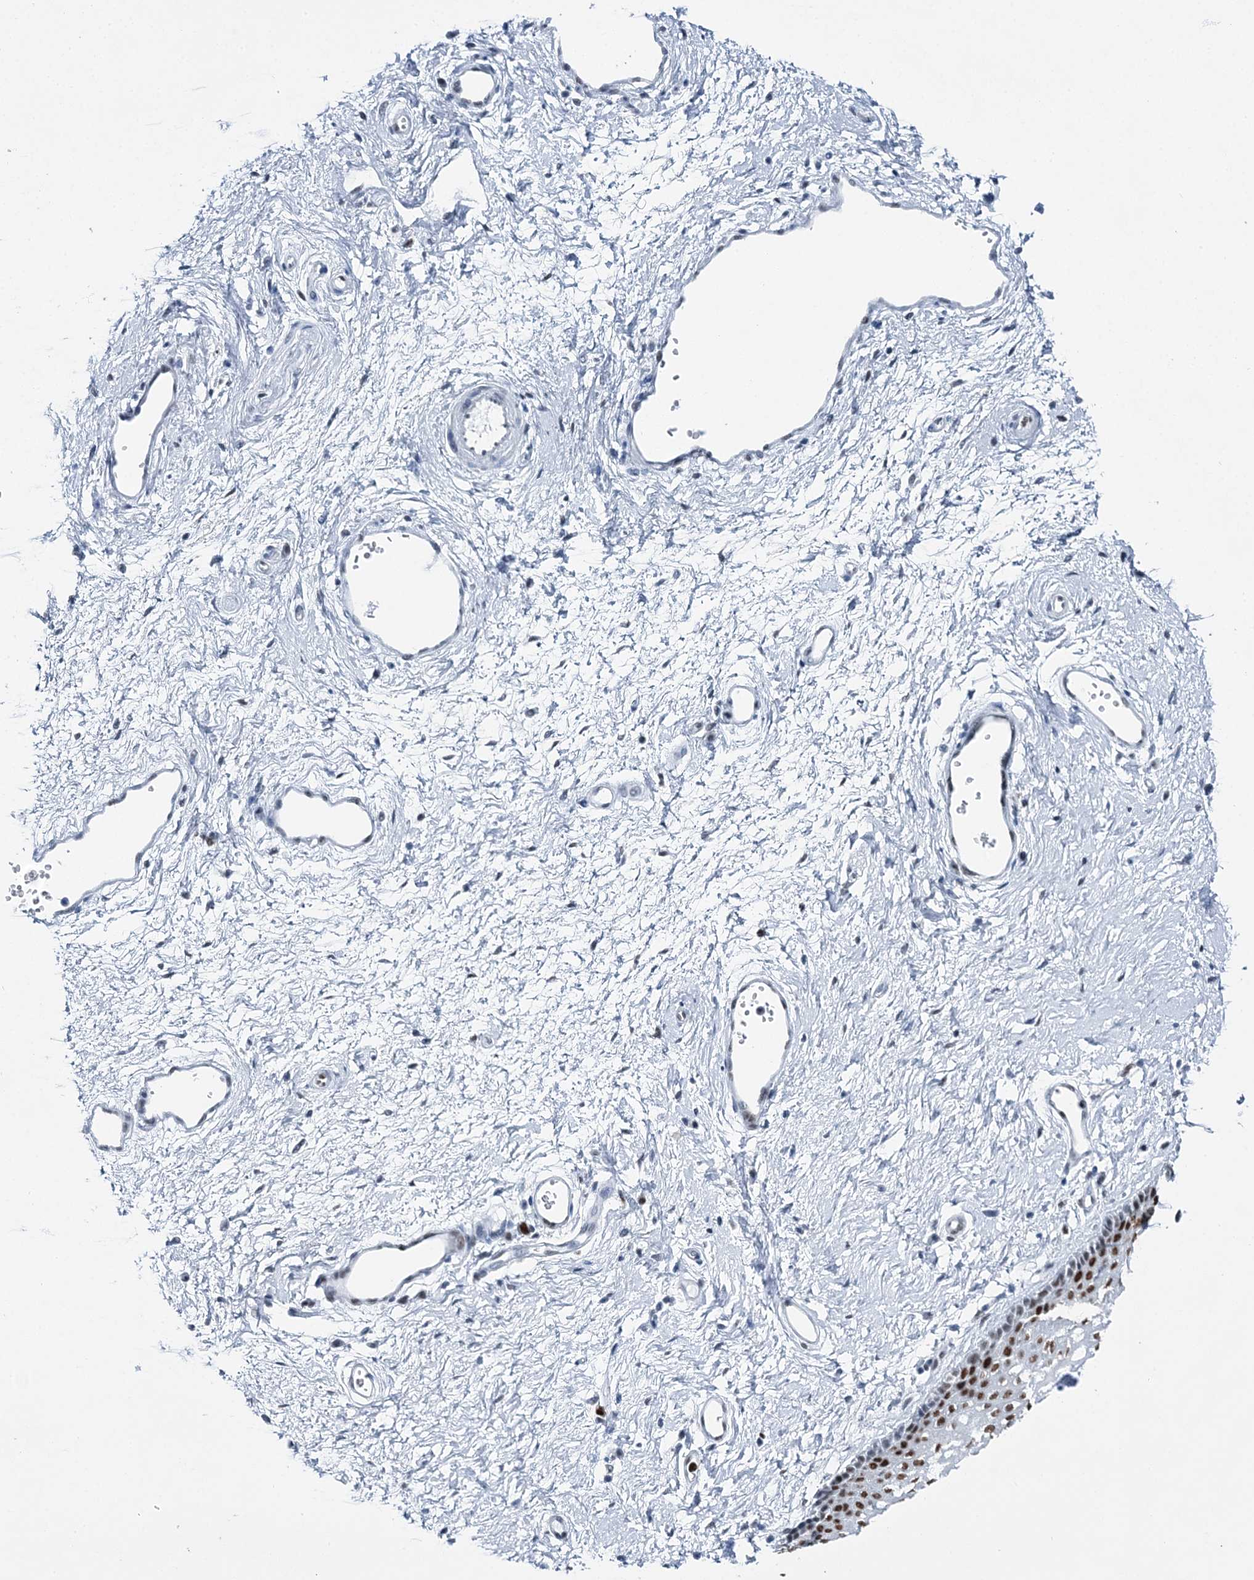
{"staining": {"intensity": "strong", "quantity": "25%-75%", "location": "nuclear"}, "tissue": "vagina", "cell_type": "Squamous epithelial cells", "image_type": "normal", "snomed": [{"axis": "morphology", "description": "Normal tissue, NOS"}, {"axis": "topography", "description": "Vagina"}], "caption": "IHC of normal human vagina demonstrates high levels of strong nuclear expression in about 25%-75% of squamous epithelial cells.", "gene": "HAT1", "patient": {"sex": "female", "age": 46}}